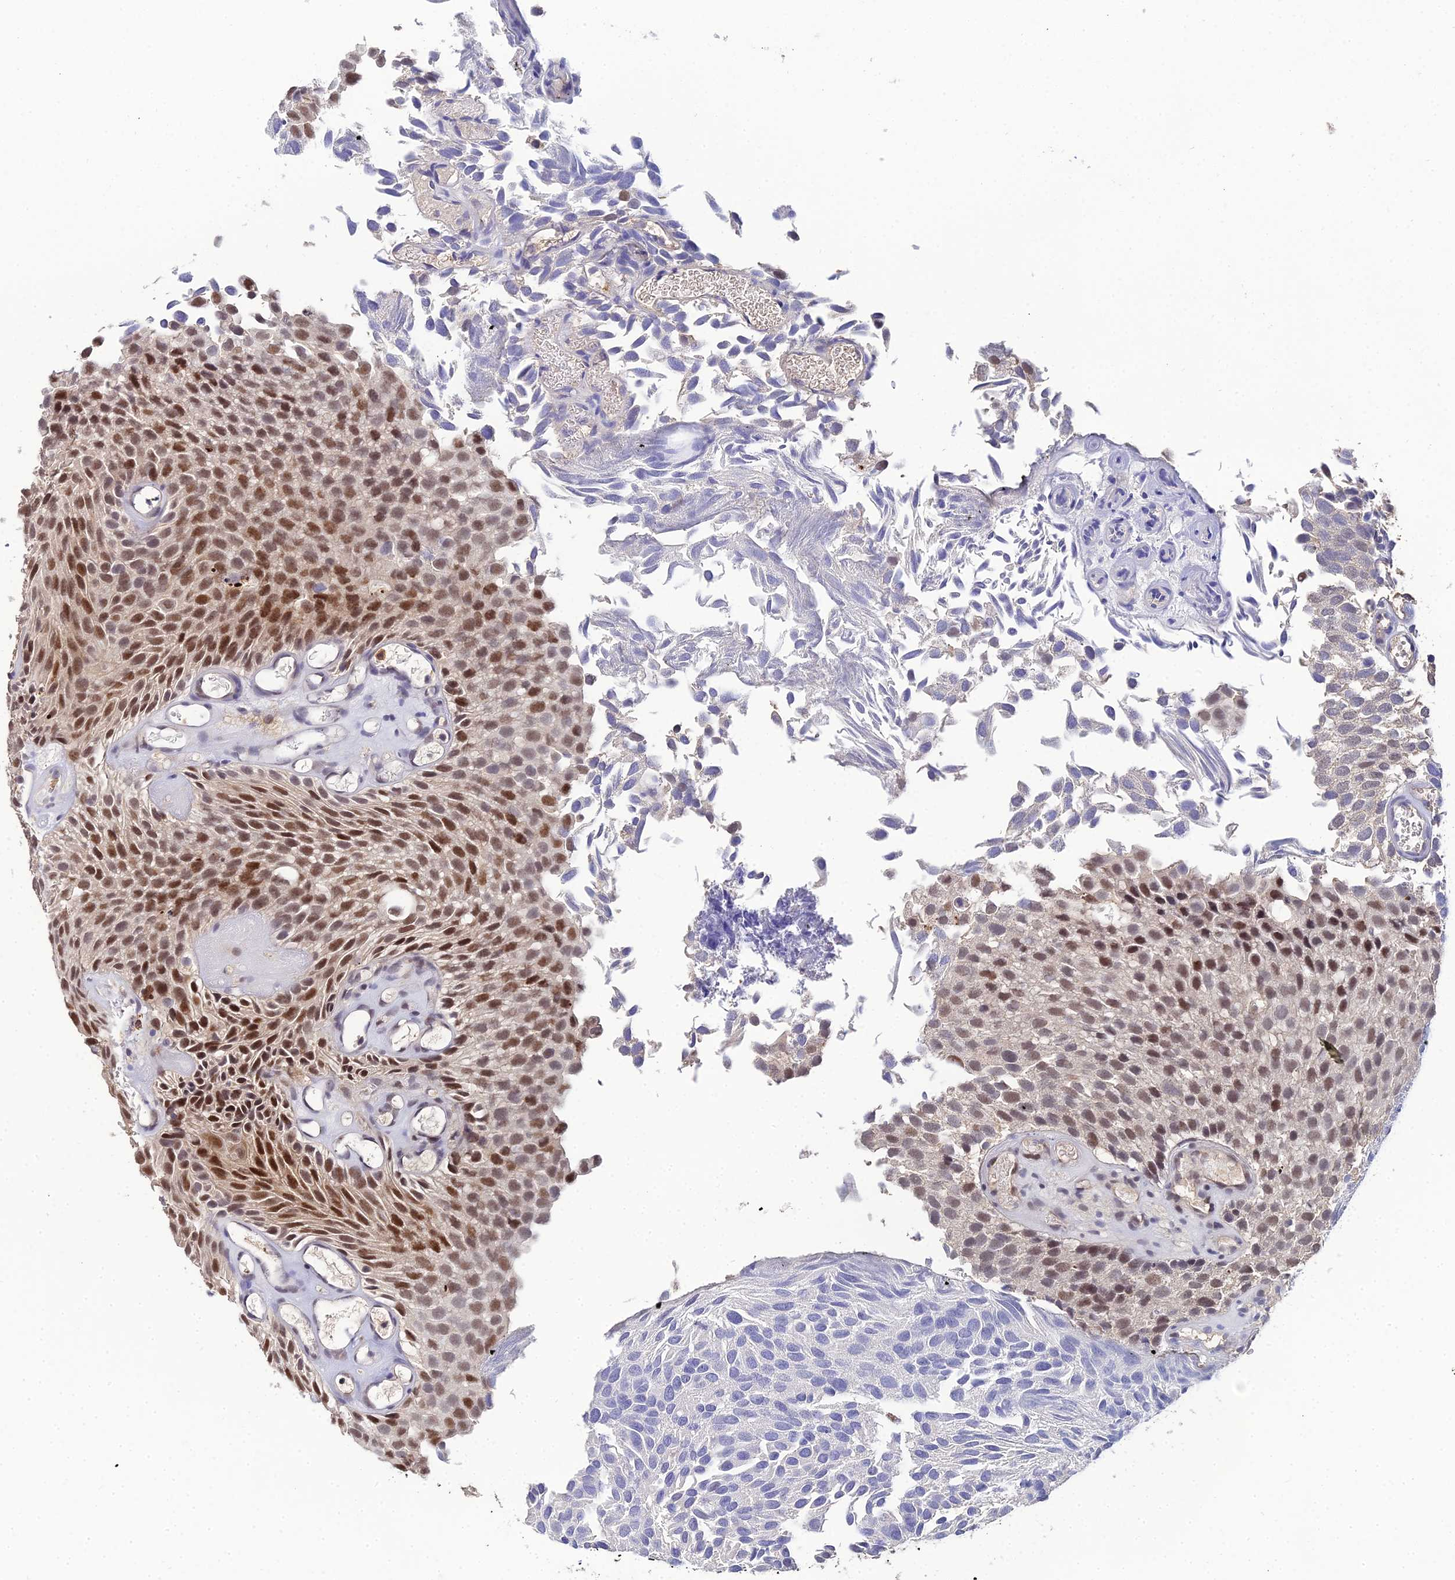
{"staining": {"intensity": "moderate", "quantity": ">75%", "location": "nuclear"}, "tissue": "urothelial cancer", "cell_type": "Tumor cells", "image_type": "cancer", "snomed": [{"axis": "morphology", "description": "Urothelial carcinoma, Low grade"}, {"axis": "topography", "description": "Urinary bladder"}], "caption": "Immunohistochemistry (DAB) staining of urothelial cancer exhibits moderate nuclear protein staining in approximately >75% of tumor cells.", "gene": "LSM5", "patient": {"sex": "male", "age": 89}}